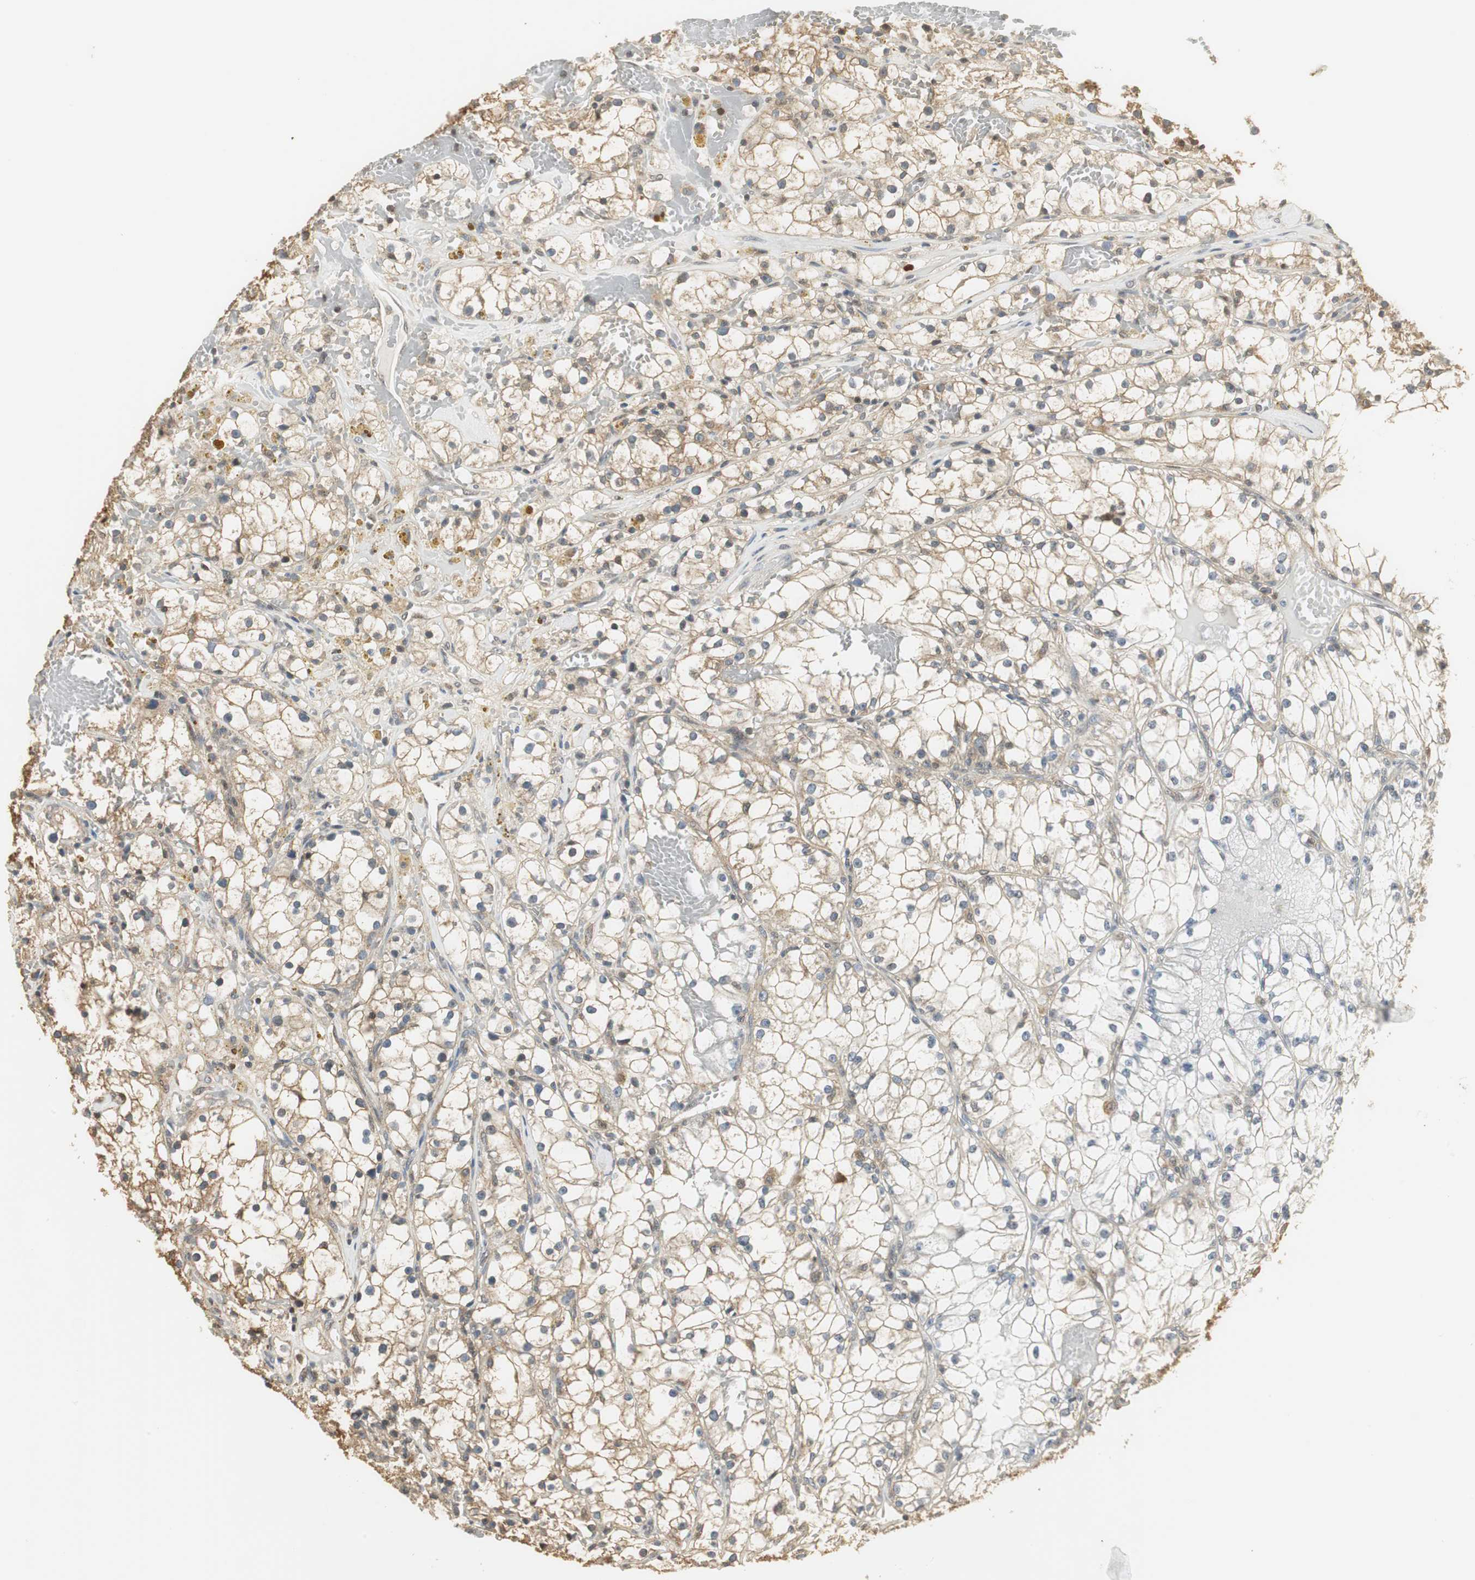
{"staining": {"intensity": "weak", "quantity": ">75%", "location": "cytoplasmic/membranous"}, "tissue": "renal cancer", "cell_type": "Tumor cells", "image_type": "cancer", "snomed": [{"axis": "morphology", "description": "Adenocarcinoma, NOS"}, {"axis": "topography", "description": "Kidney"}], "caption": "Renal adenocarcinoma stained with a protein marker reveals weak staining in tumor cells.", "gene": "CCT5", "patient": {"sex": "male", "age": 56}}